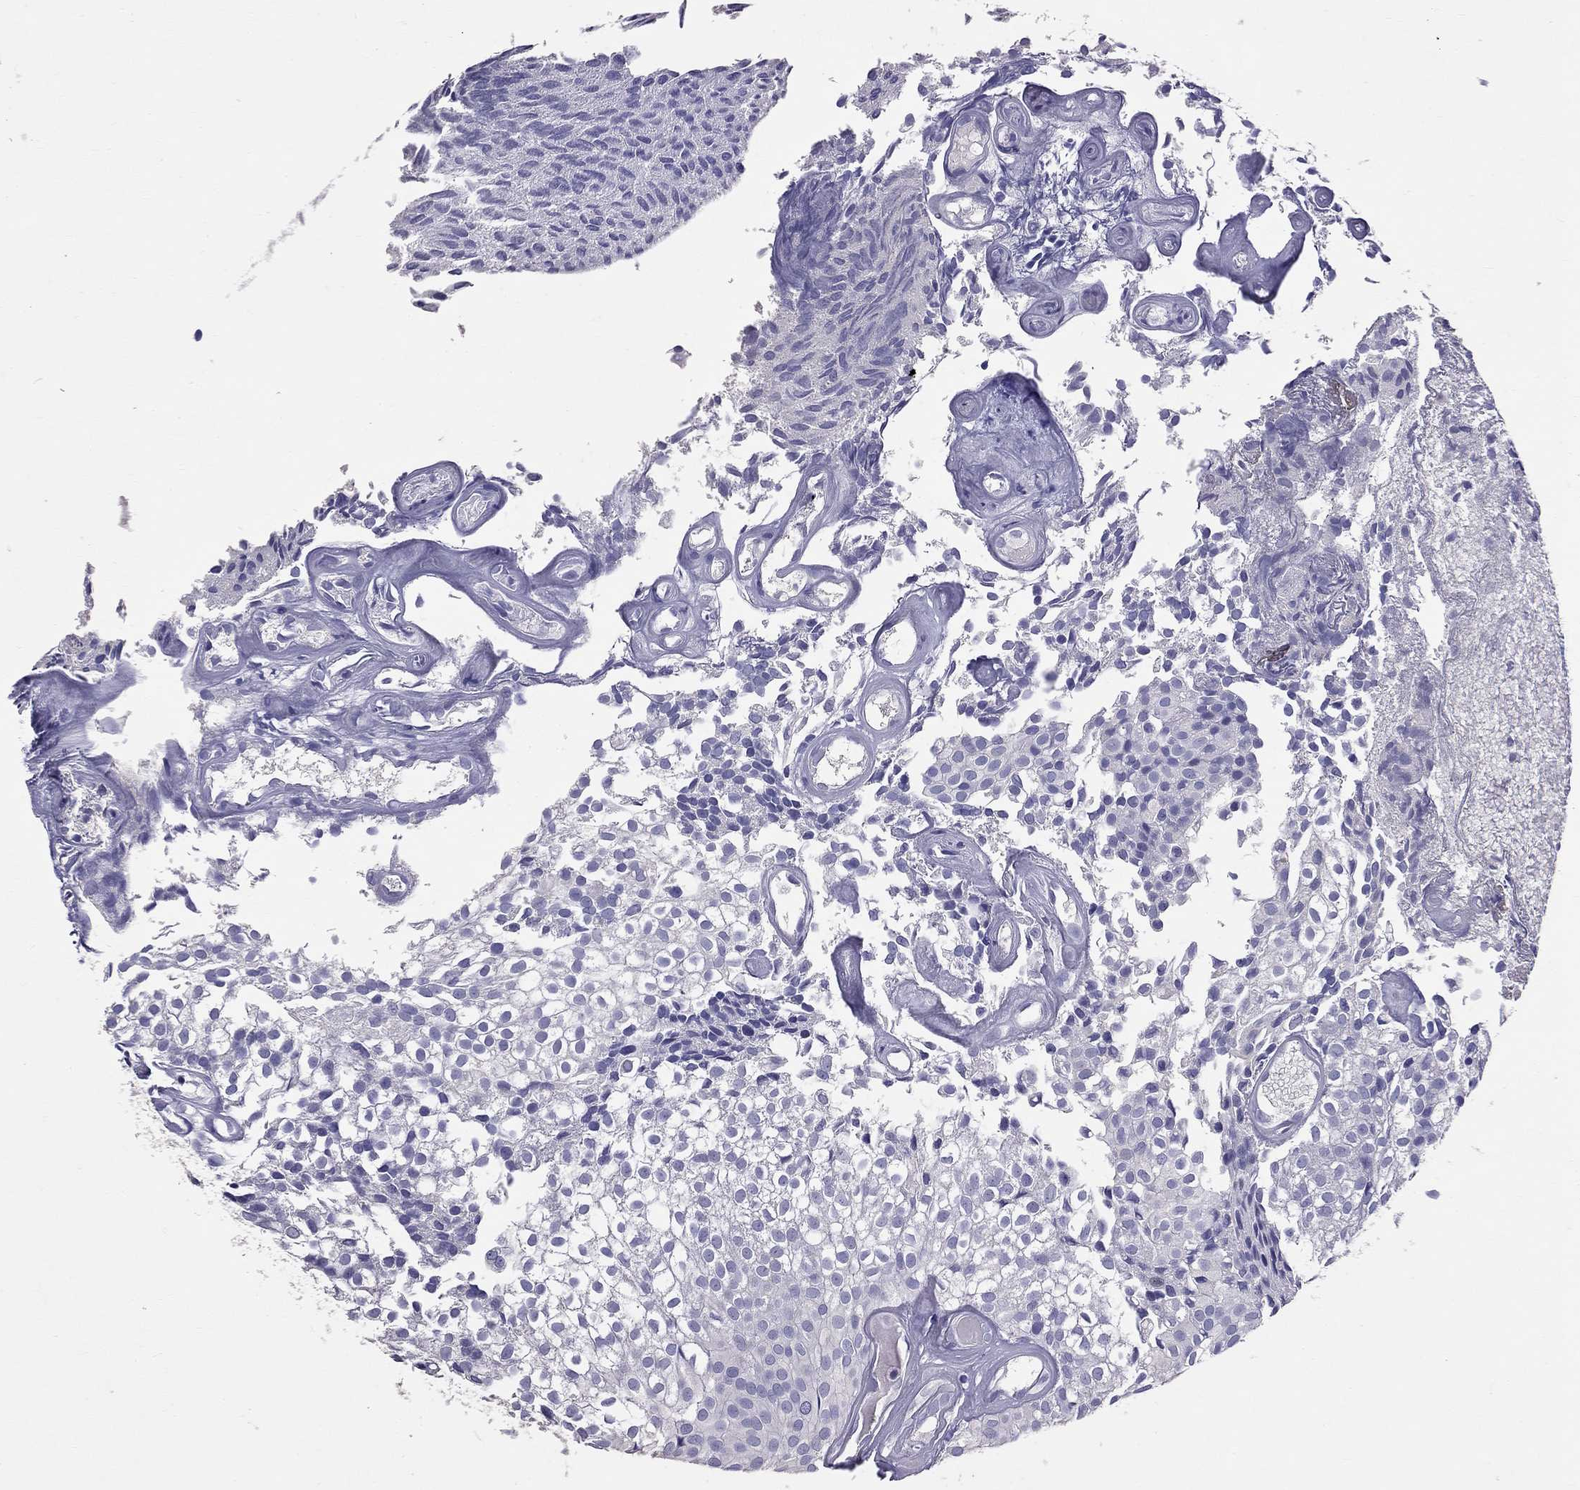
{"staining": {"intensity": "negative", "quantity": "none", "location": "none"}, "tissue": "urothelial cancer", "cell_type": "Tumor cells", "image_type": "cancer", "snomed": [{"axis": "morphology", "description": "Urothelial carcinoma, Low grade"}, {"axis": "topography", "description": "Urinary bladder"}], "caption": "Immunohistochemistry of human urothelial carcinoma (low-grade) exhibits no expression in tumor cells.", "gene": "CFAP91", "patient": {"sex": "male", "age": 89}}